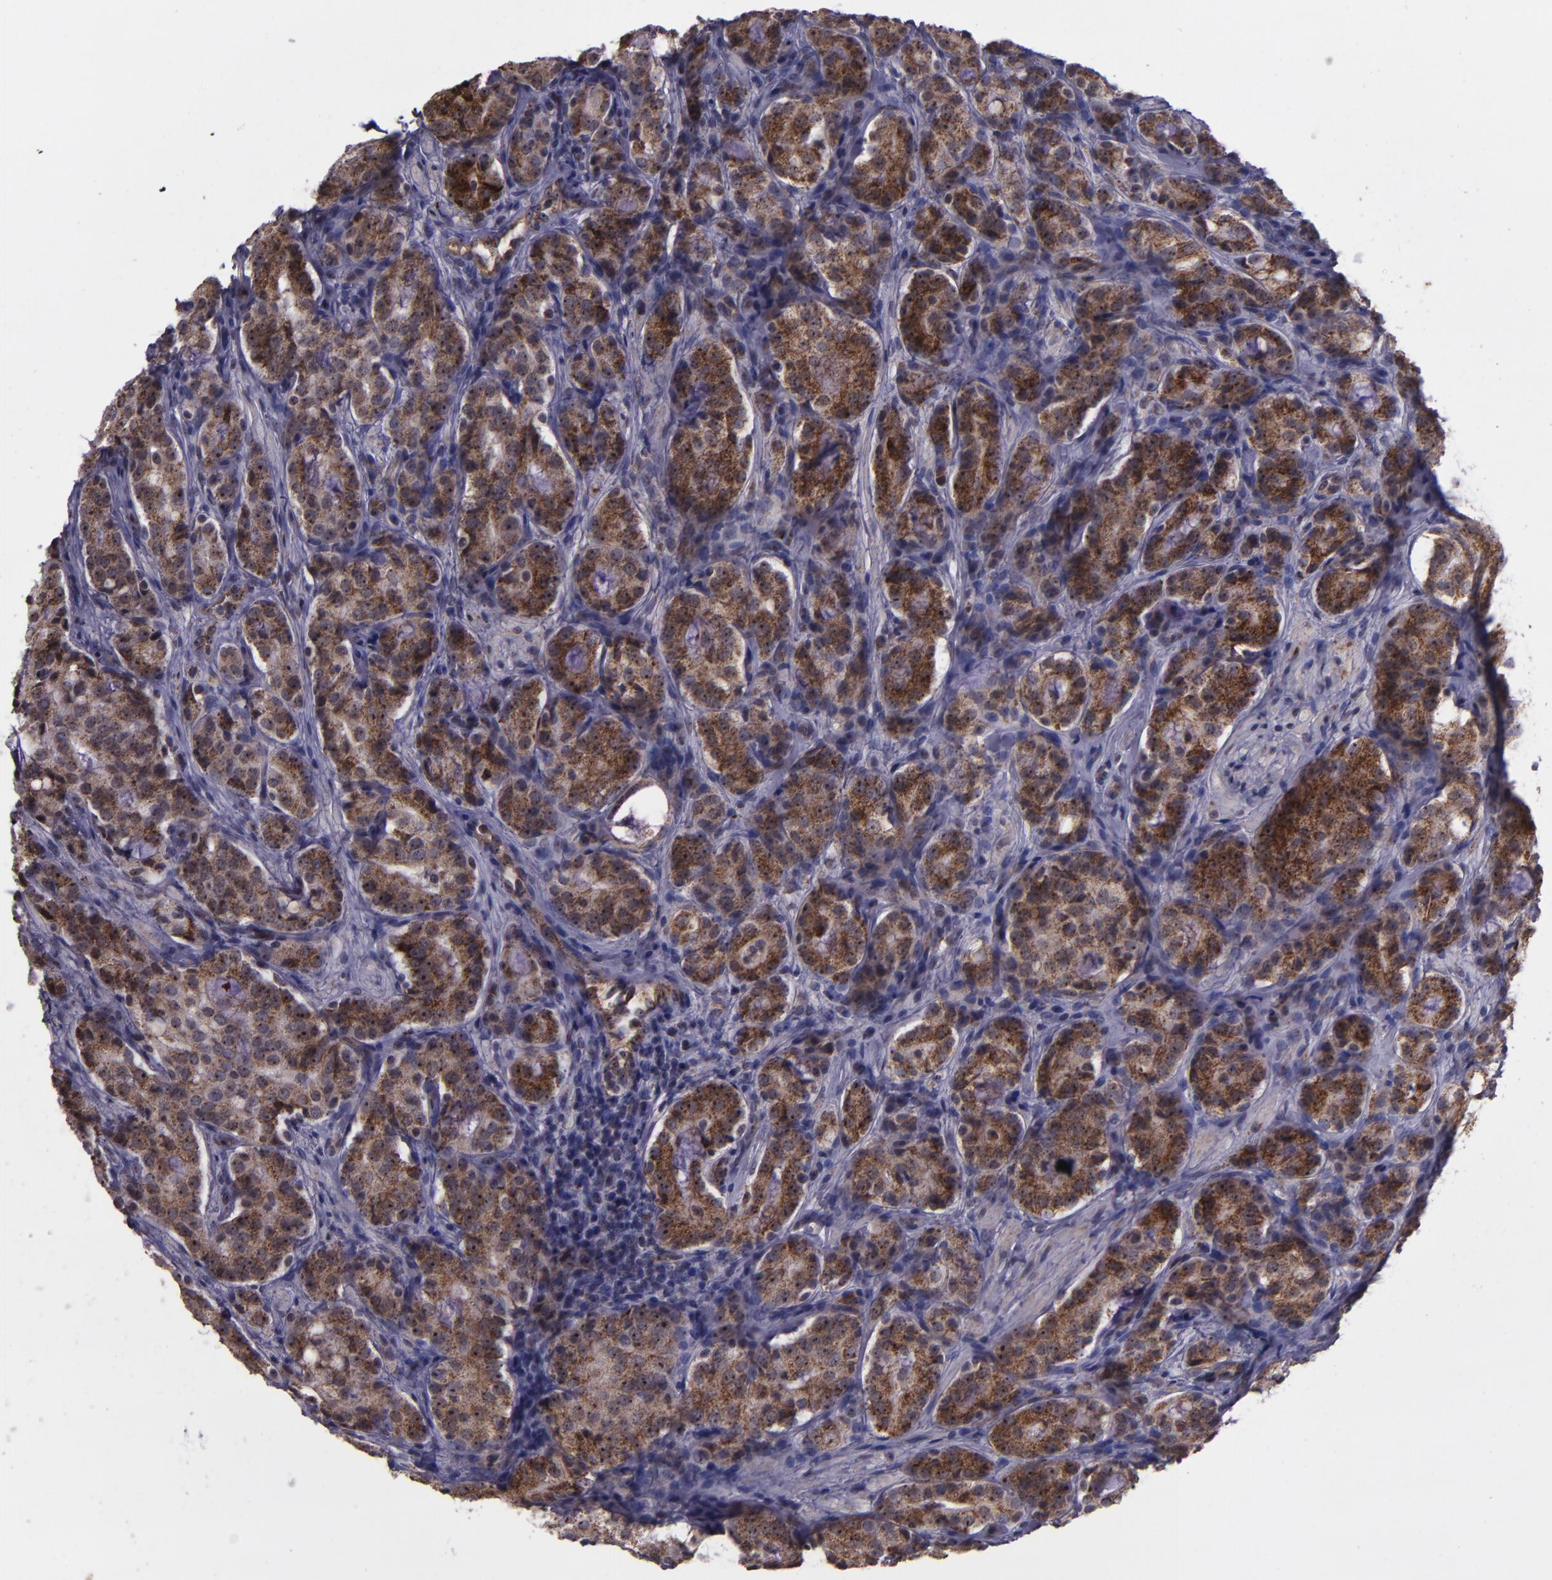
{"staining": {"intensity": "moderate", "quantity": ">75%", "location": "cytoplasmic/membranous,nuclear"}, "tissue": "prostate cancer", "cell_type": "Tumor cells", "image_type": "cancer", "snomed": [{"axis": "morphology", "description": "Adenocarcinoma, High grade"}, {"axis": "topography", "description": "Prostate"}], "caption": "High-power microscopy captured an immunohistochemistry image of prostate adenocarcinoma (high-grade), revealing moderate cytoplasmic/membranous and nuclear staining in approximately >75% of tumor cells.", "gene": "LONP1", "patient": {"sex": "male", "age": 72}}